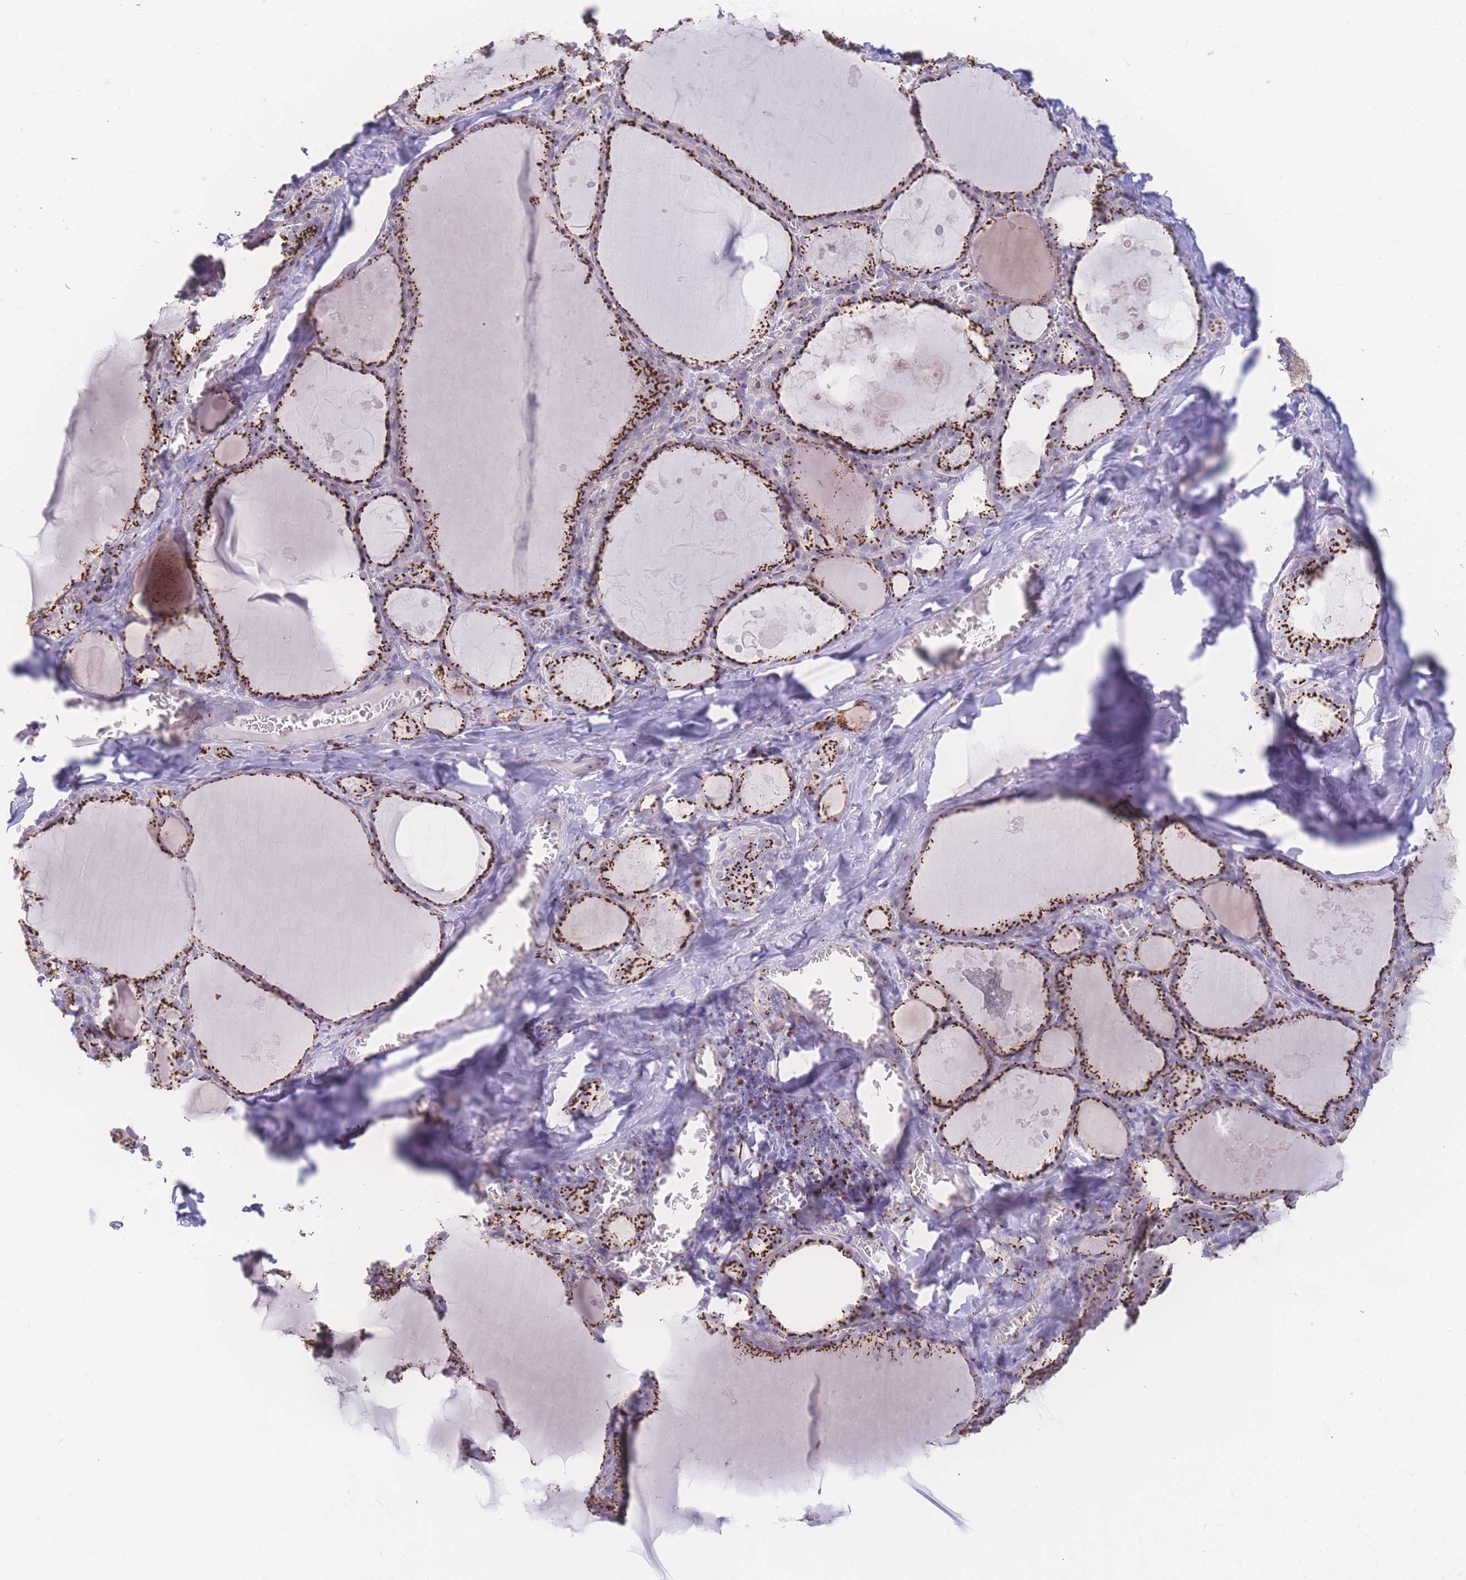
{"staining": {"intensity": "strong", "quantity": ">75%", "location": "cytoplasmic/membranous"}, "tissue": "thyroid gland", "cell_type": "Glandular cells", "image_type": "normal", "snomed": [{"axis": "morphology", "description": "Normal tissue, NOS"}, {"axis": "topography", "description": "Thyroid gland"}], "caption": "The histopathology image reveals staining of normal thyroid gland, revealing strong cytoplasmic/membranous protein staining (brown color) within glandular cells. (Brightfield microscopy of DAB IHC at high magnification).", "gene": "GOLM2", "patient": {"sex": "male", "age": 56}}